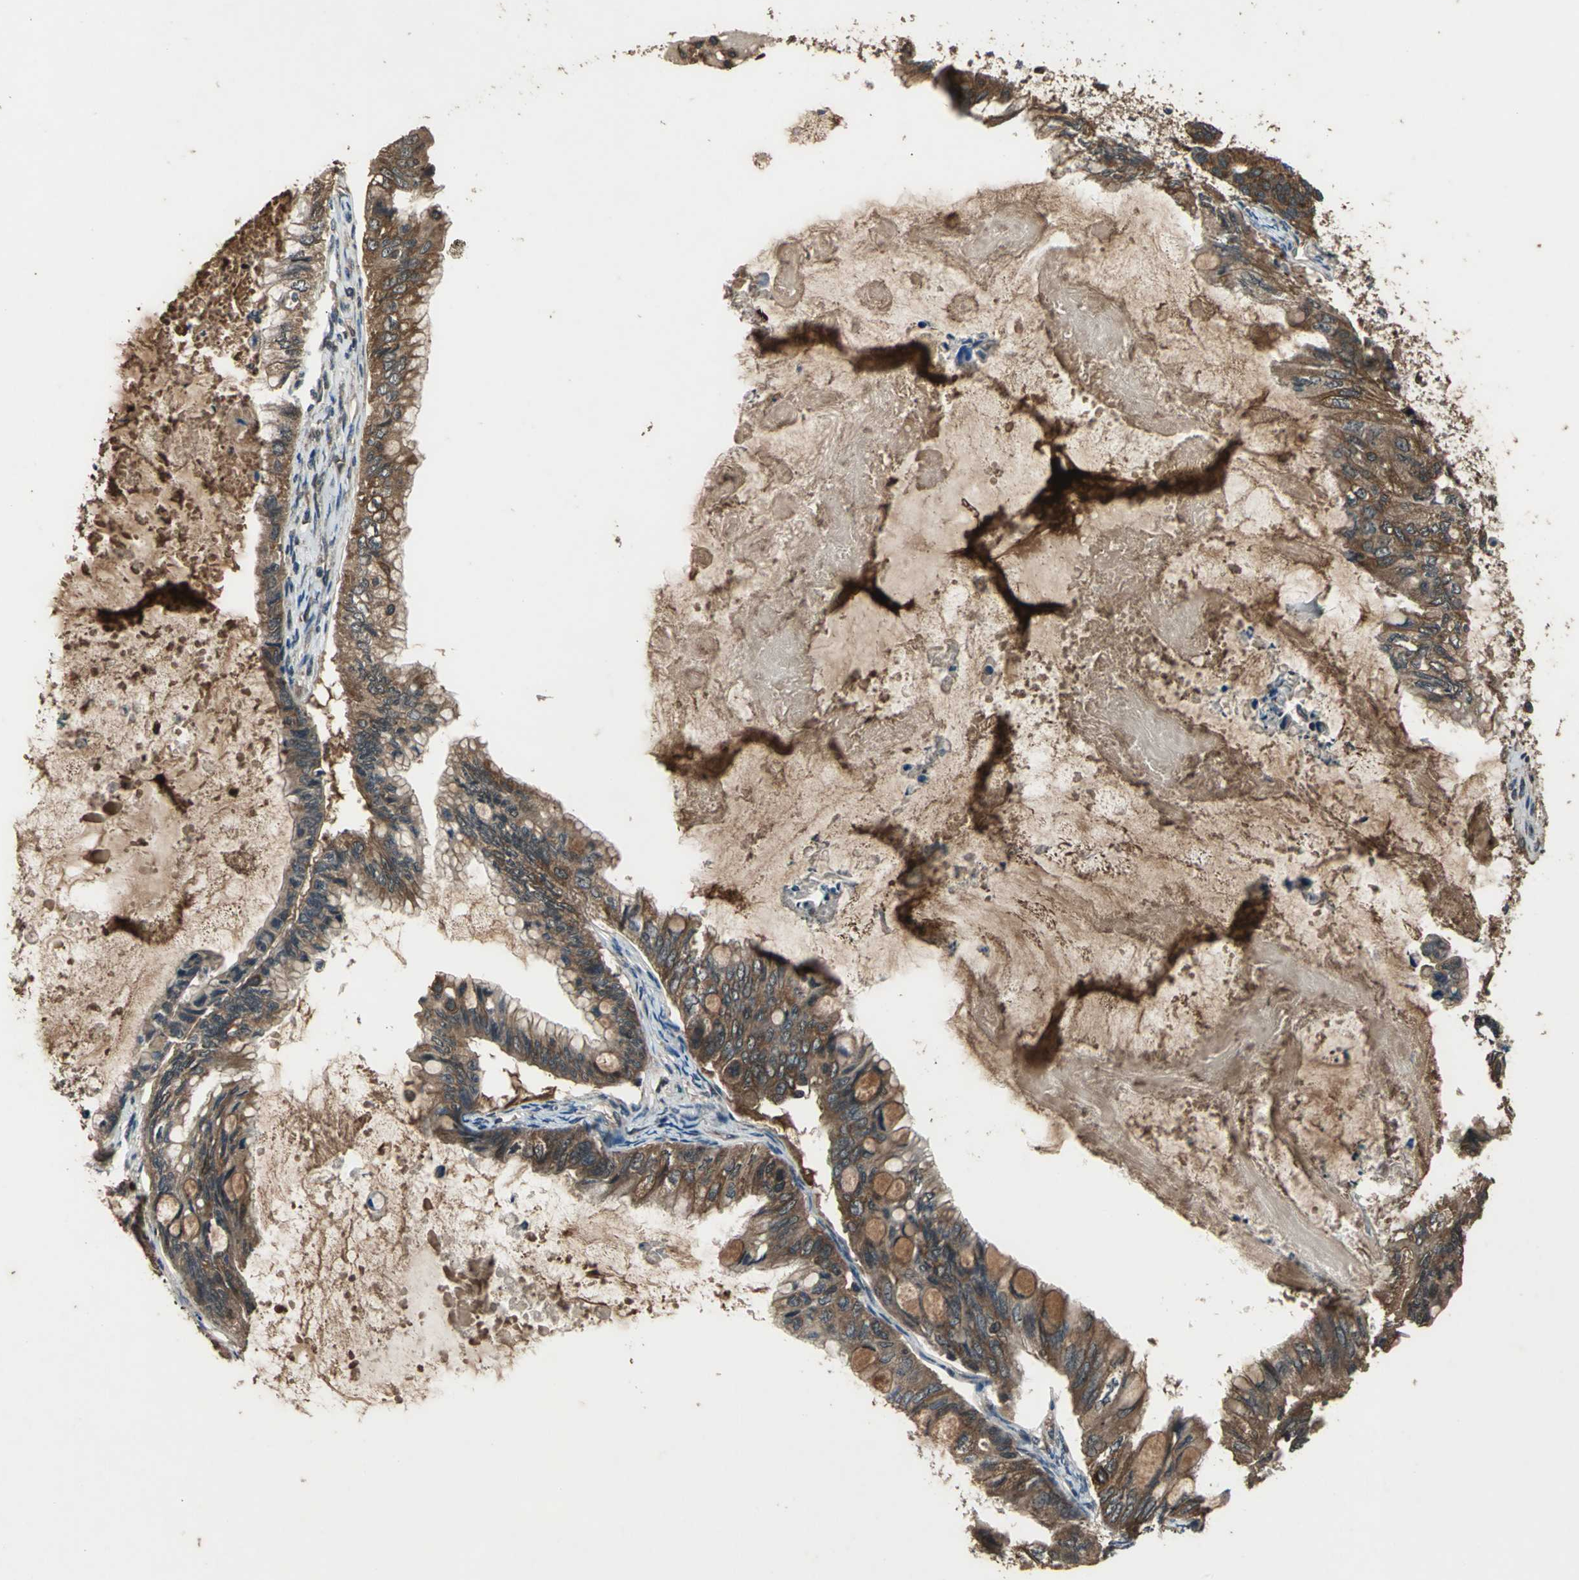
{"staining": {"intensity": "strong", "quantity": ">75%", "location": "cytoplasmic/membranous"}, "tissue": "ovarian cancer", "cell_type": "Tumor cells", "image_type": "cancer", "snomed": [{"axis": "morphology", "description": "Cystadenocarcinoma, mucinous, NOS"}, {"axis": "topography", "description": "Ovary"}], "caption": "IHC micrograph of human ovarian mucinous cystadenocarcinoma stained for a protein (brown), which demonstrates high levels of strong cytoplasmic/membranous staining in approximately >75% of tumor cells.", "gene": "ZNF608", "patient": {"sex": "female", "age": 80}}